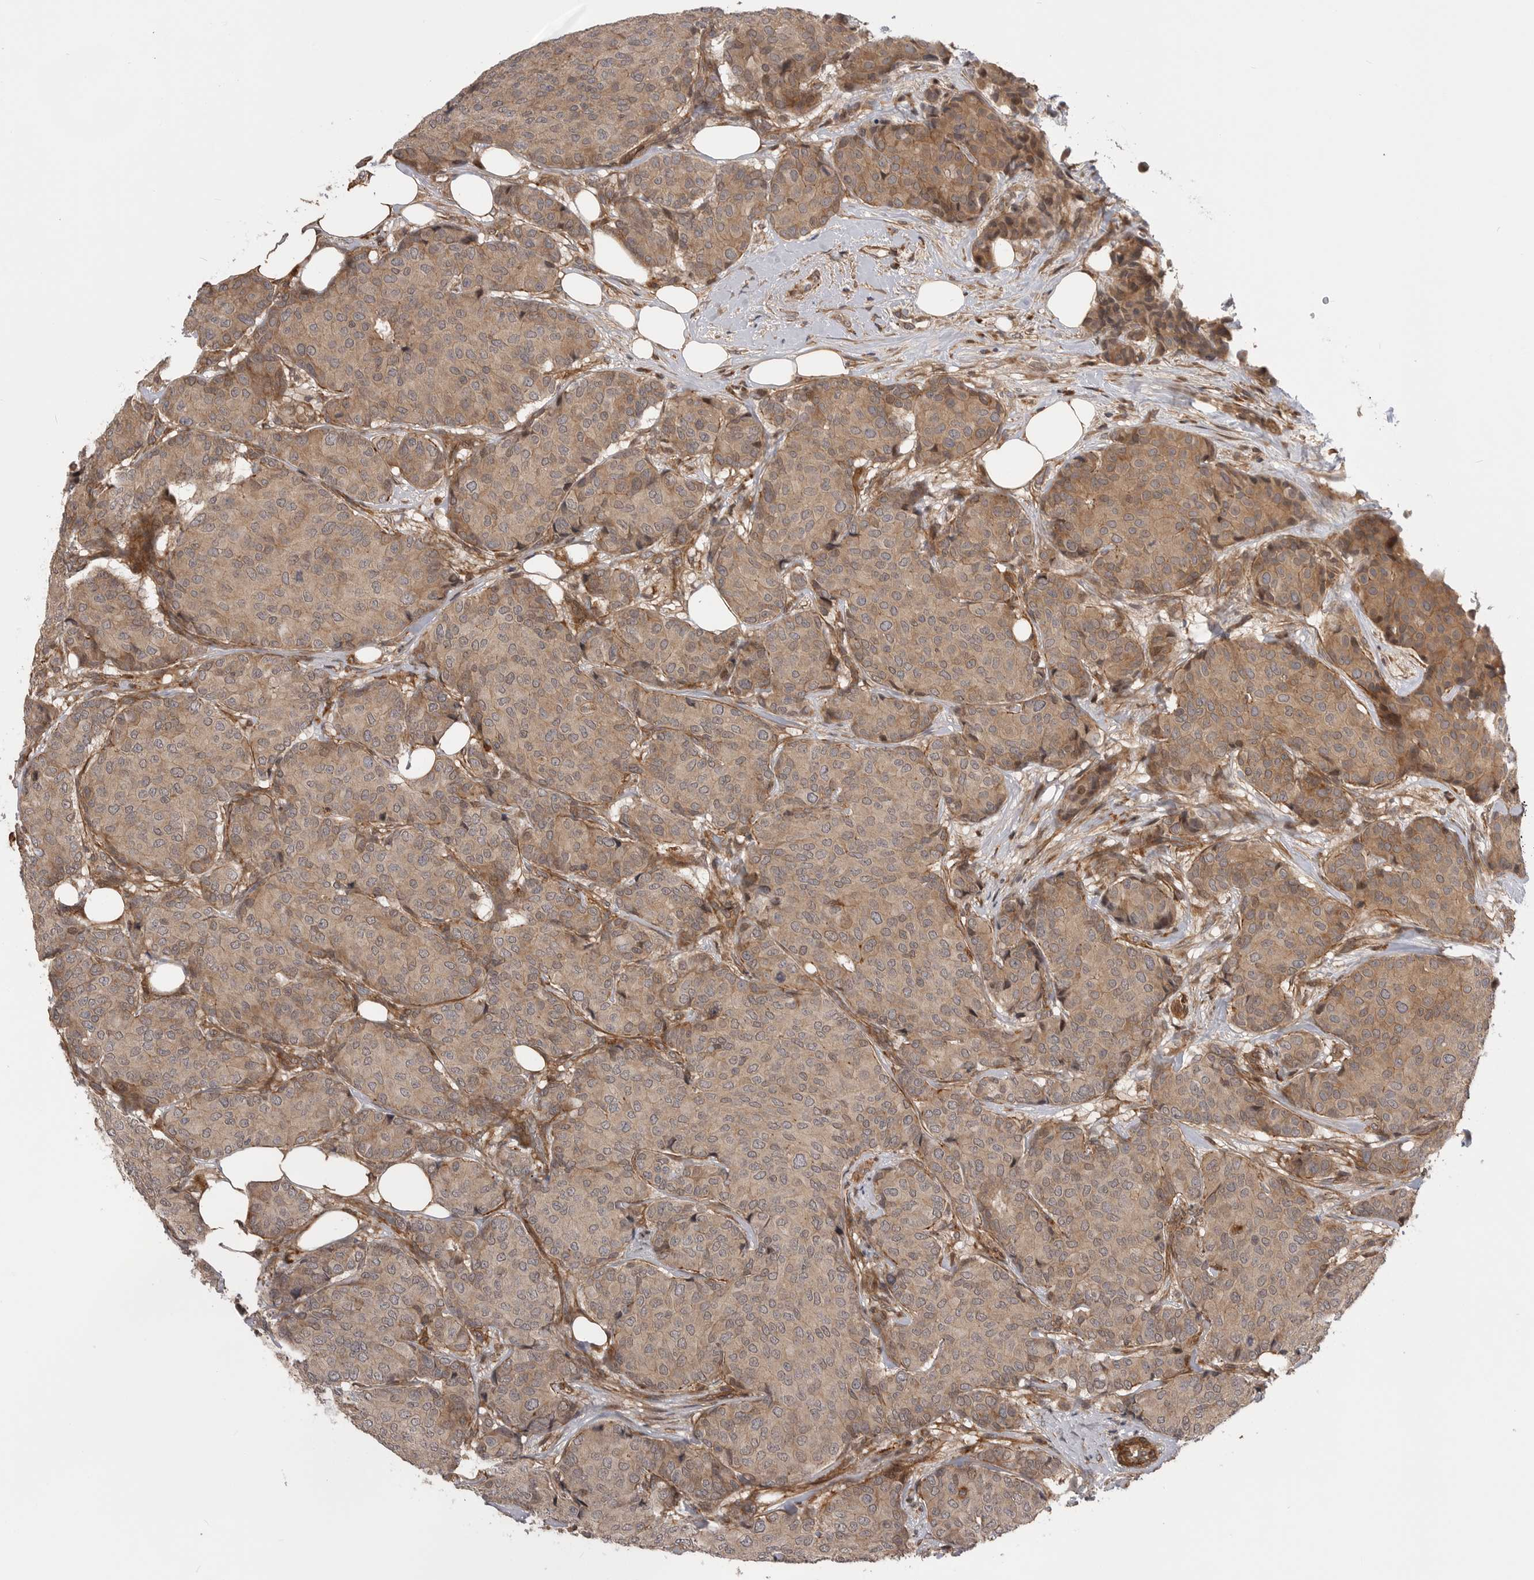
{"staining": {"intensity": "weak", "quantity": ">75%", "location": "cytoplasmic/membranous"}, "tissue": "breast cancer", "cell_type": "Tumor cells", "image_type": "cancer", "snomed": [{"axis": "morphology", "description": "Duct carcinoma"}, {"axis": "topography", "description": "Breast"}], "caption": "Immunohistochemistry (IHC) micrograph of invasive ductal carcinoma (breast) stained for a protein (brown), which exhibits low levels of weak cytoplasmic/membranous staining in about >75% of tumor cells.", "gene": "TRIM56", "patient": {"sex": "female", "age": 75}}